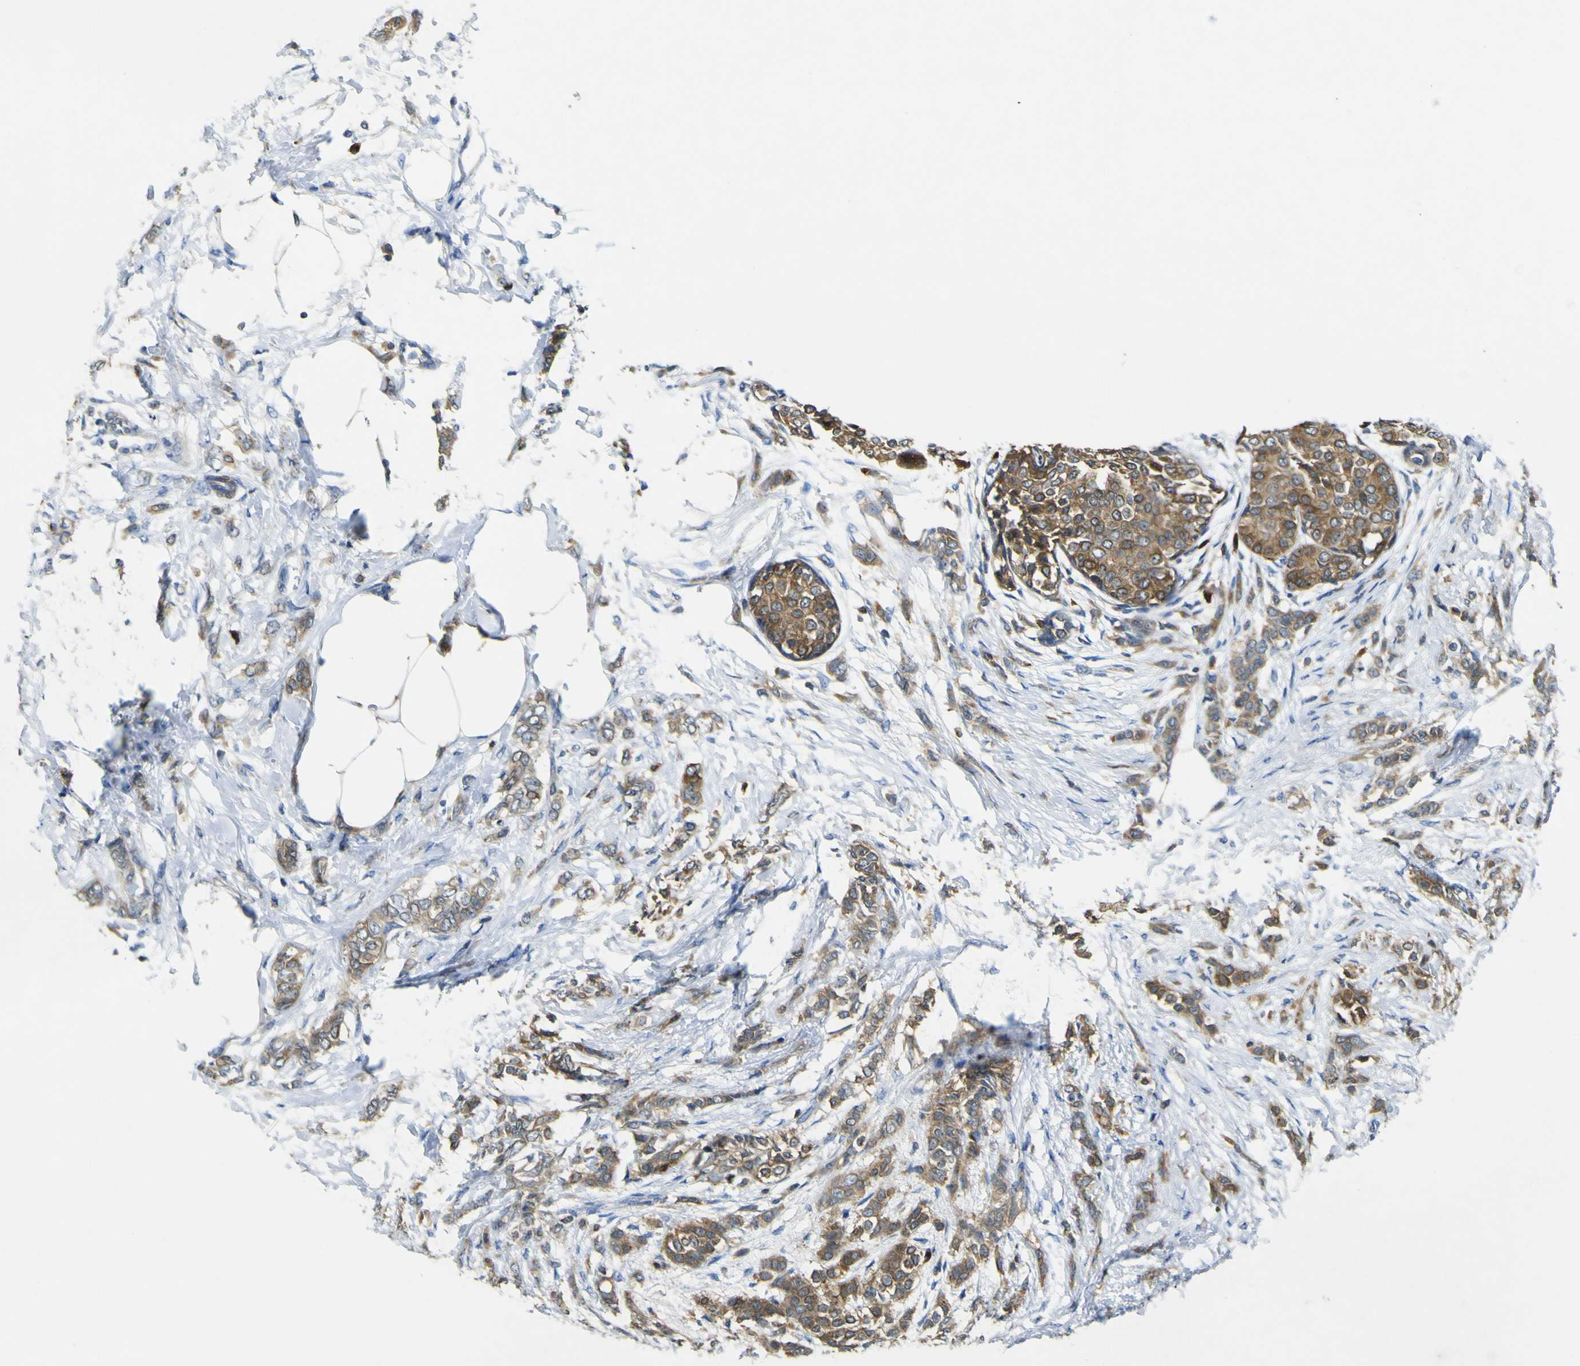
{"staining": {"intensity": "moderate", "quantity": ">75%", "location": "cytoplasmic/membranous"}, "tissue": "breast cancer", "cell_type": "Tumor cells", "image_type": "cancer", "snomed": [{"axis": "morphology", "description": "Lobular carcinoma, in situ"}, {"axis": "morphology", "description": "Lobular carcinoma"}, {"axis": "topography", "description": "Breast"}], "caption": "Breast lobular carcinoma tissue exhibits moderate cytoplasmic/membranous positivity in approximately >75% of tumor cells, visualized by immunohistochemistry.", "gene": "EML2", "patient": {"sex": "female", "age": 41}}